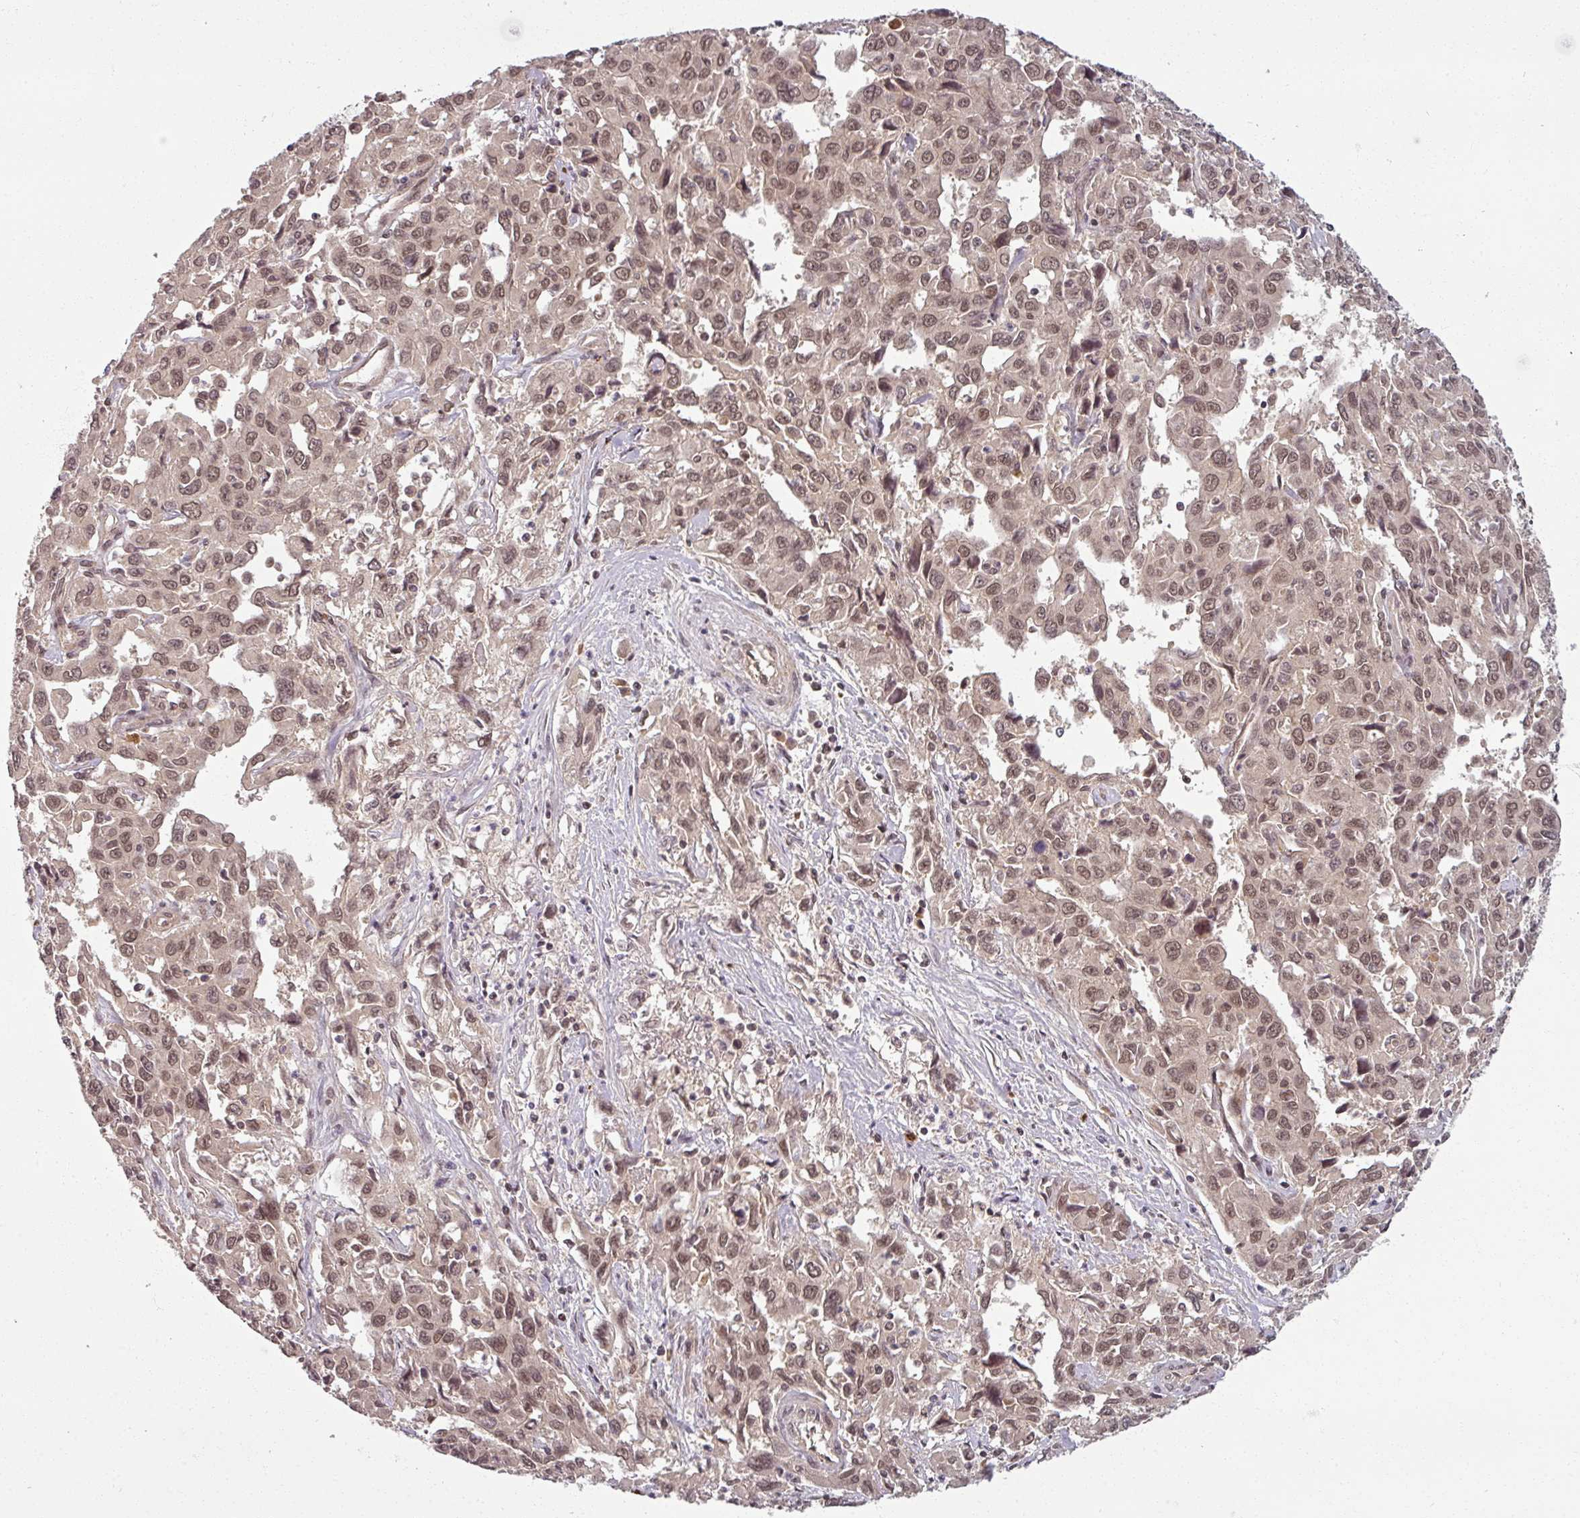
{"staining": {"intensity": "moderate", "quantity": ">75%", "location": "nuclear"}, "tissue": "liver cancer", "cell_type": "Tumor cells", "image_type": "cancer", "snomed": [{"axis": "morphology", "description": "Carcinoma, Hepatocellular, NOS"}, {"axis": "topography", "description": "Liver"}], "caption": "Immunohistochemical staining of human liver cancer shows medium levels of moderate nuclear positivity in about >75% of tumor cells.", "gene": "POLR2G", "patient": {"sex": "male", "age": 63}}